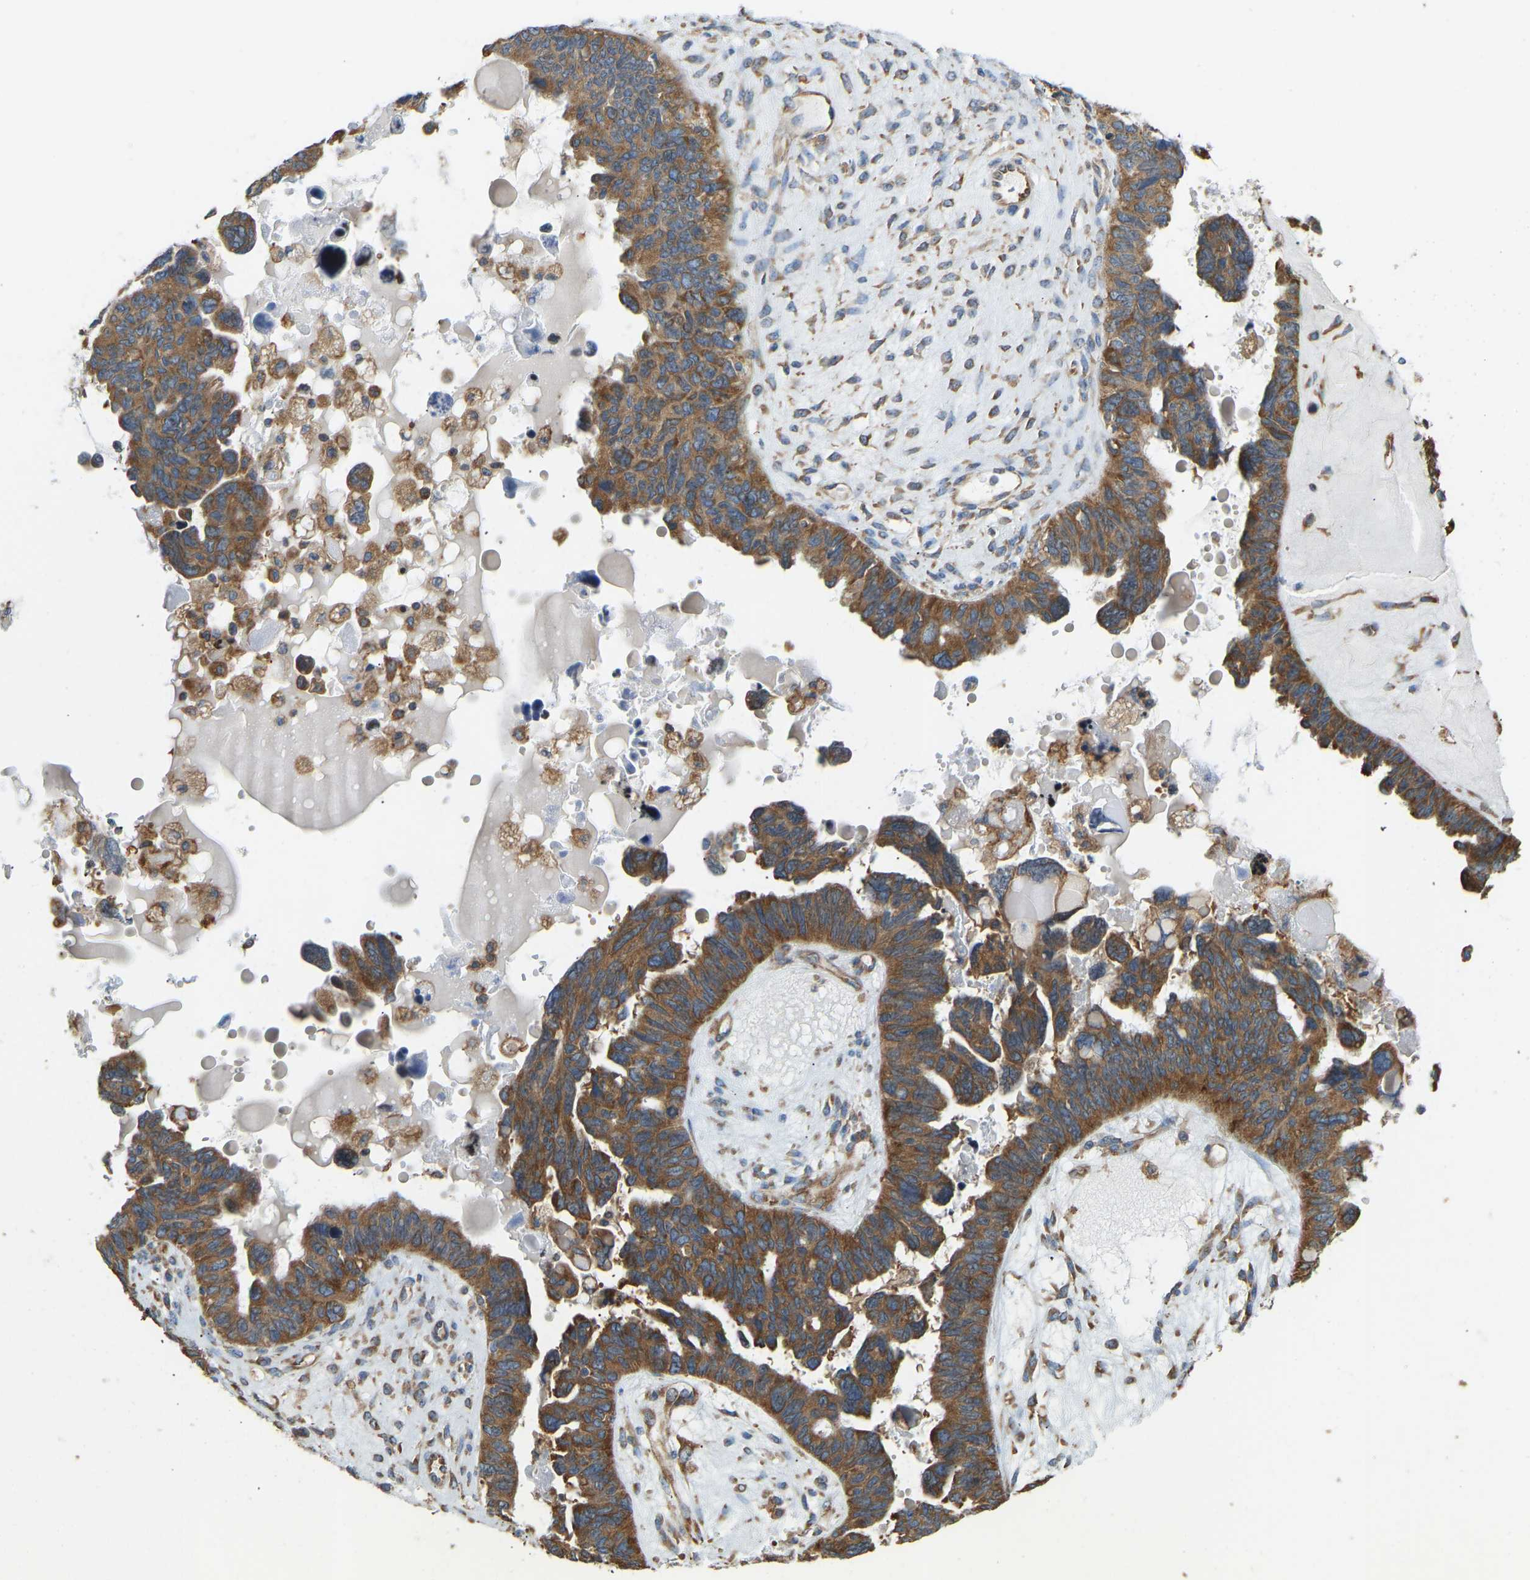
{"staining": {"intensity": "moderate", "quantity": ">75%", "location": "cytoplasmic/membranous"}, "tissue": "ovarian cancer", "cell_type": "Tumor cells", "image_type": "cancer", "snomed": [{"axis": "morphology", "description": "Cystadenocarcinoma, serous, NOS"}, {"axis": "topography", "description": "Ovary"}], "caption": "IHC micrograph of human ovarian cancer (serous cystadenocarcinoma) stained for a protein (brown), which demonstrates medium levels of moderate cytoplasmic/membranous expression in approximately >75% of tumor cells.", "gene": "RPS6KB2", "patient": {"sex": "female", "age": 79}}